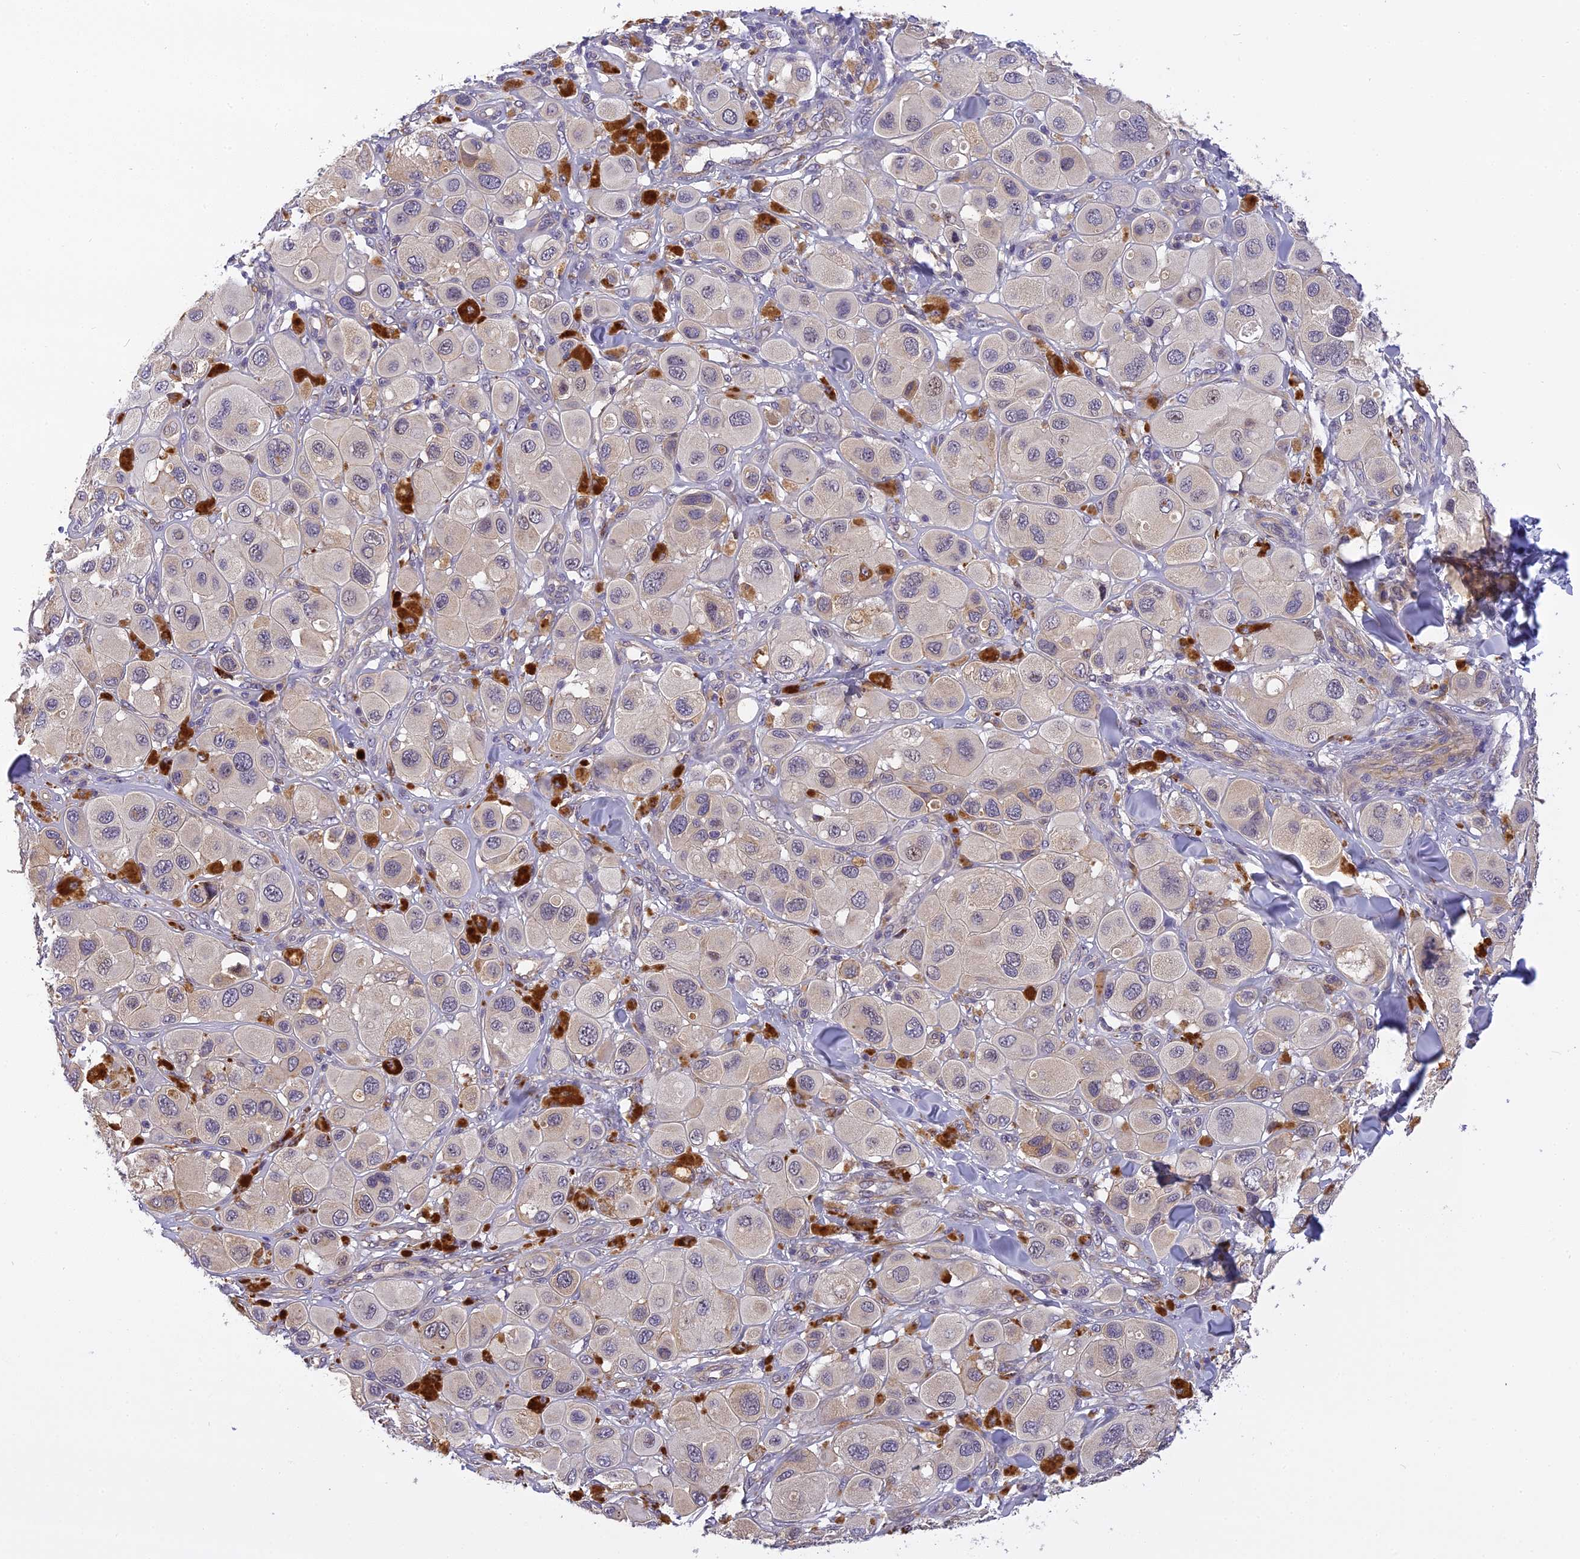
{"staining": {"intensity": "negative", "quantity": "none", "location": "none"}, "tissue": "melanoma", "cell_type": "Tumor cells", "image_type": "cancer", "snomed": [{"axis": "morphology", "description": "Malignant melanoma, Metastatic site"}, {"axis": "topography", "description": "Skin"}], "caption": "DAB (3,3'-diaminobenzidine) immunohistochemical staining of human melanoma shows no significant positivity in tumor cells.", "gene": "FNIP2", "patient": {"sex": "male", "age": 41}}